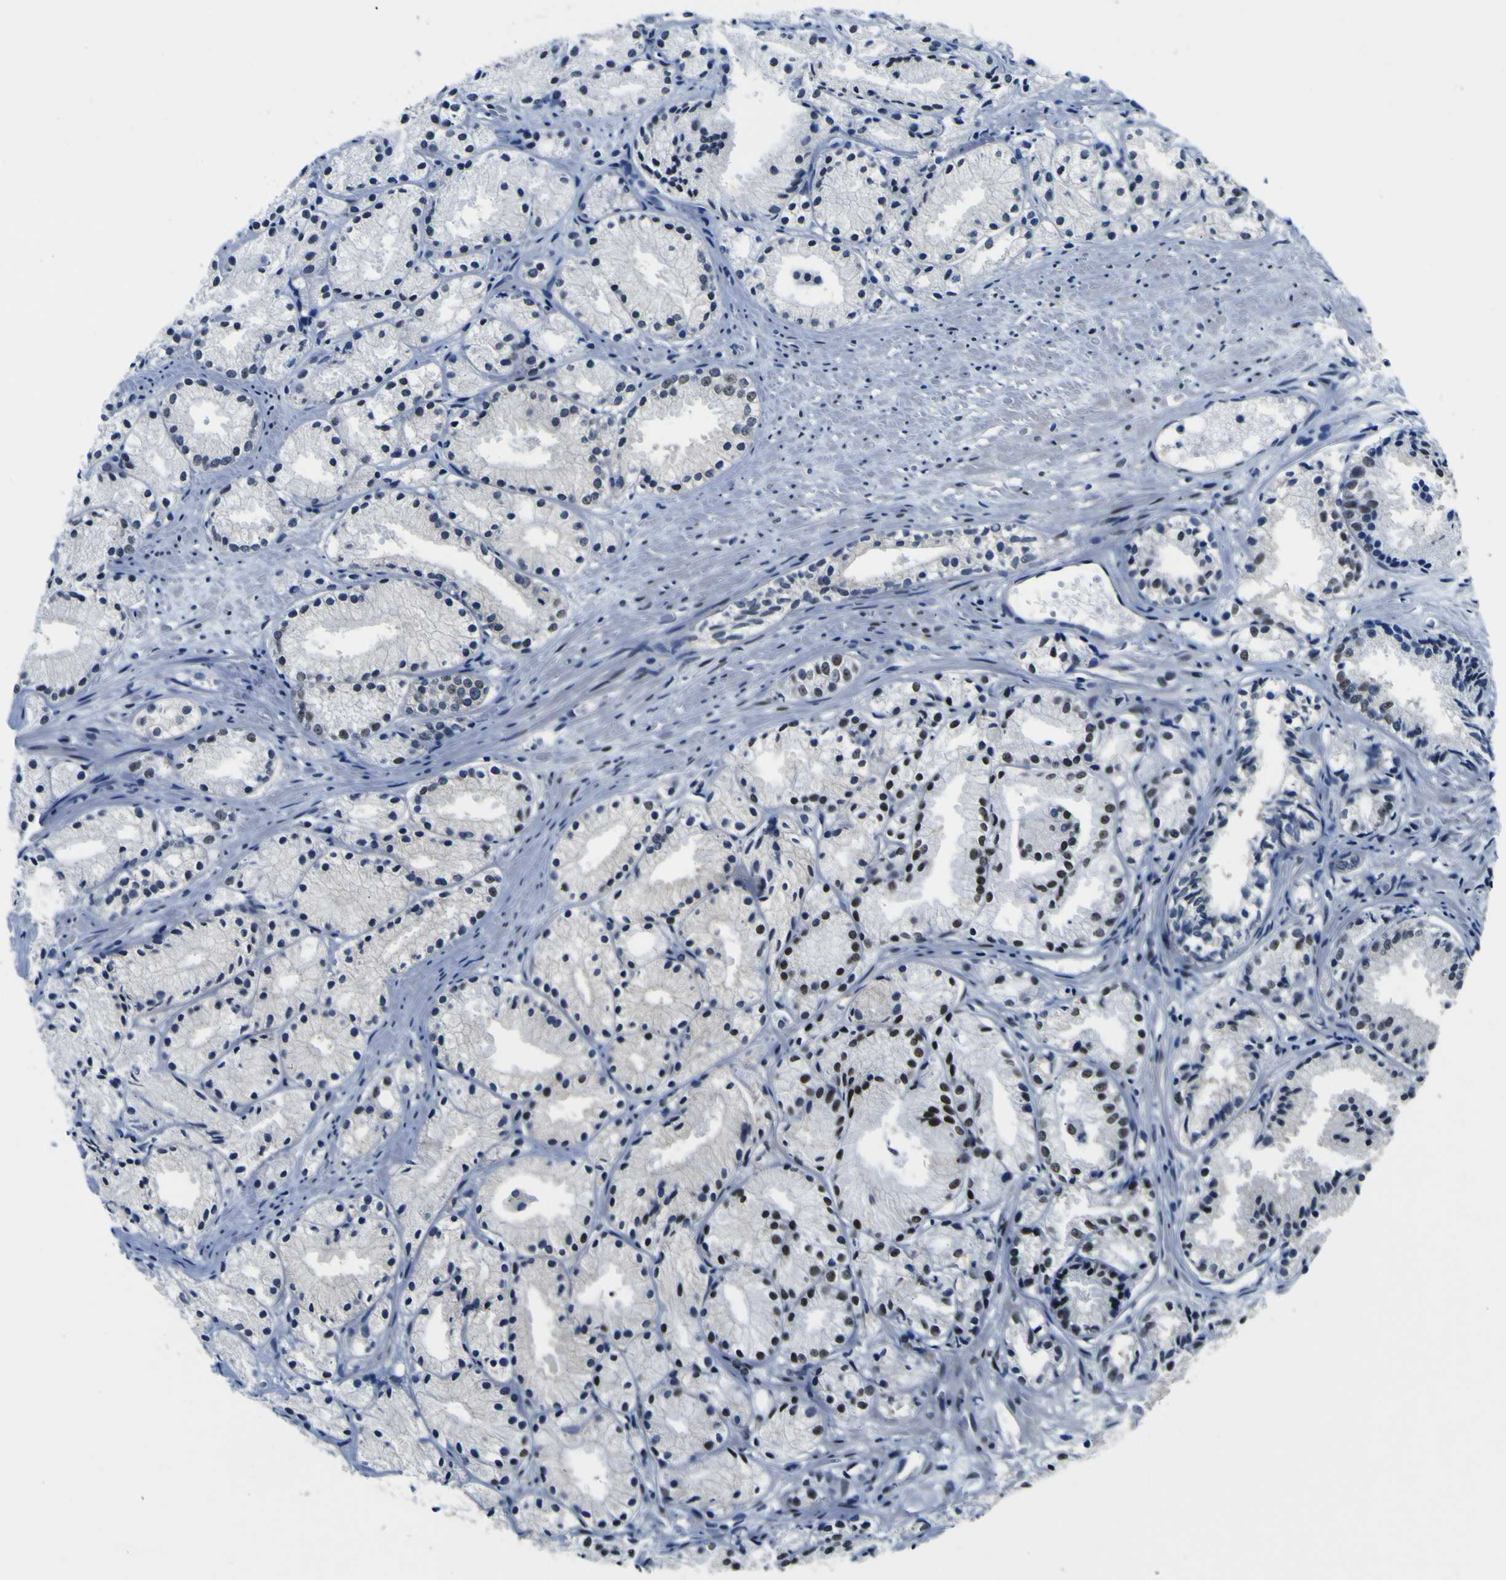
{"staining": {"intensity": "strong", "quantity": "<25%", "location": "nuclear"}, "tissue": "prostate cancer", "cell_type": "Tumor cells", "image_type": "cancer", "snomed": [{"axis": "morphology", "description": "Adenocarcinoma, Low grade"}, {"axis": "topography", "description": "Prostate"}], "caption": "The histopathology image reveals staining of prostate cancer (adenocarcinoma (low-grade)), revealing strong nuclear protein positivity (brown color) within tumor cells.", "gene": "CUL4B", "patient": {"sex": "male", "age": 72}}